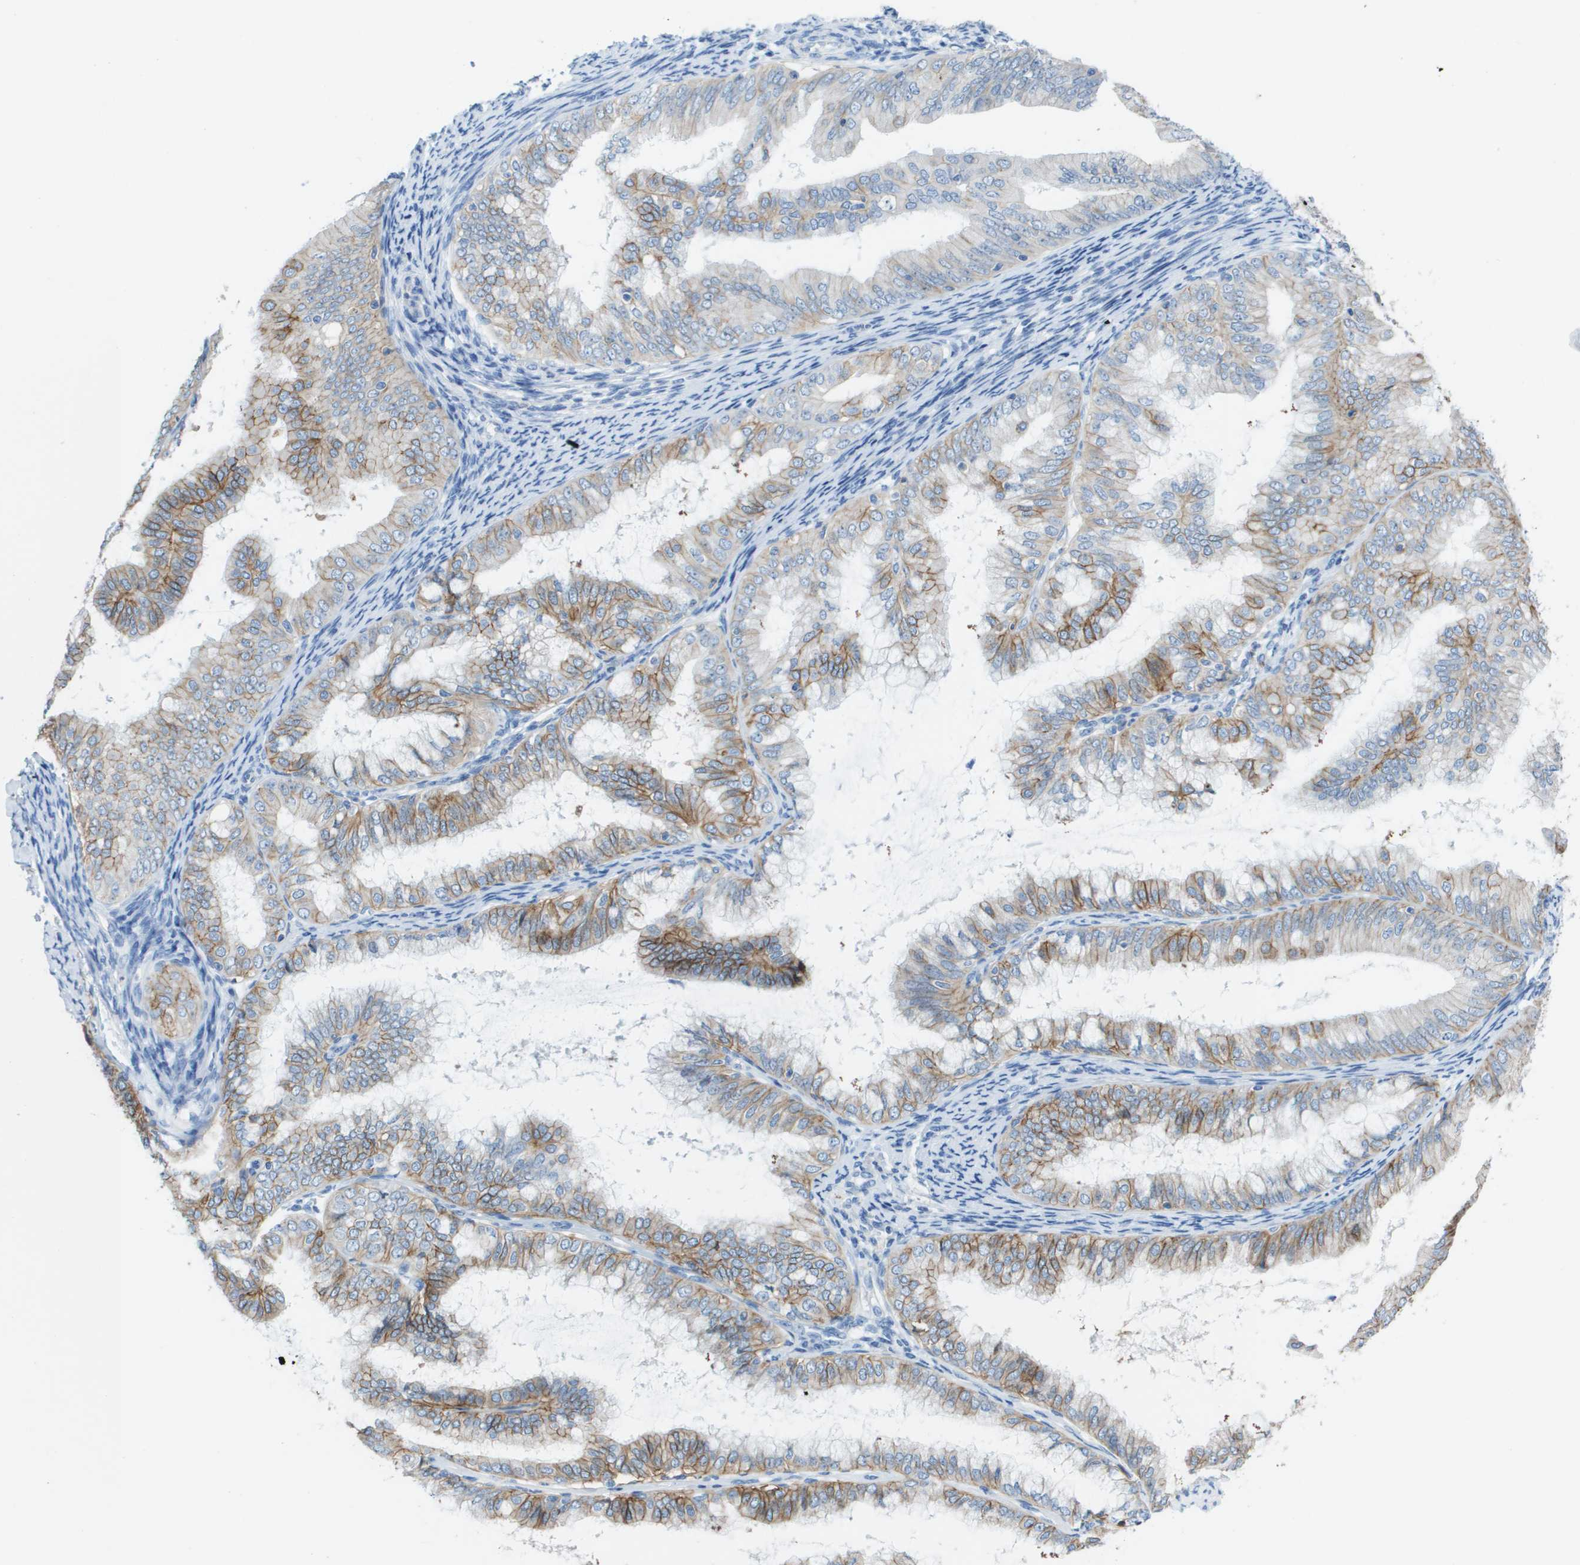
{"staining": {"intensity": "moderate", "quantity": "25%-75%", "location": "cytoplasmic/membranous"}, "tissue": "endometrial cancer", "cell_type": "Tumor cells", "image_type": "cancer", "snomed": [{"axis": "morphology", "description": "Adenocarcinoma, NOS"}, {"axis": "topography", "description": "Endometrium"}], "caption": "Endometrial cancer (adenocarcinoma) stained with a brown dye shows moderate cytoplasmic/membranous positive staining in approximately 25%-75% of tumor cells.", "gene": "CD46", "patient": {"sex": "female", "age": 63}}